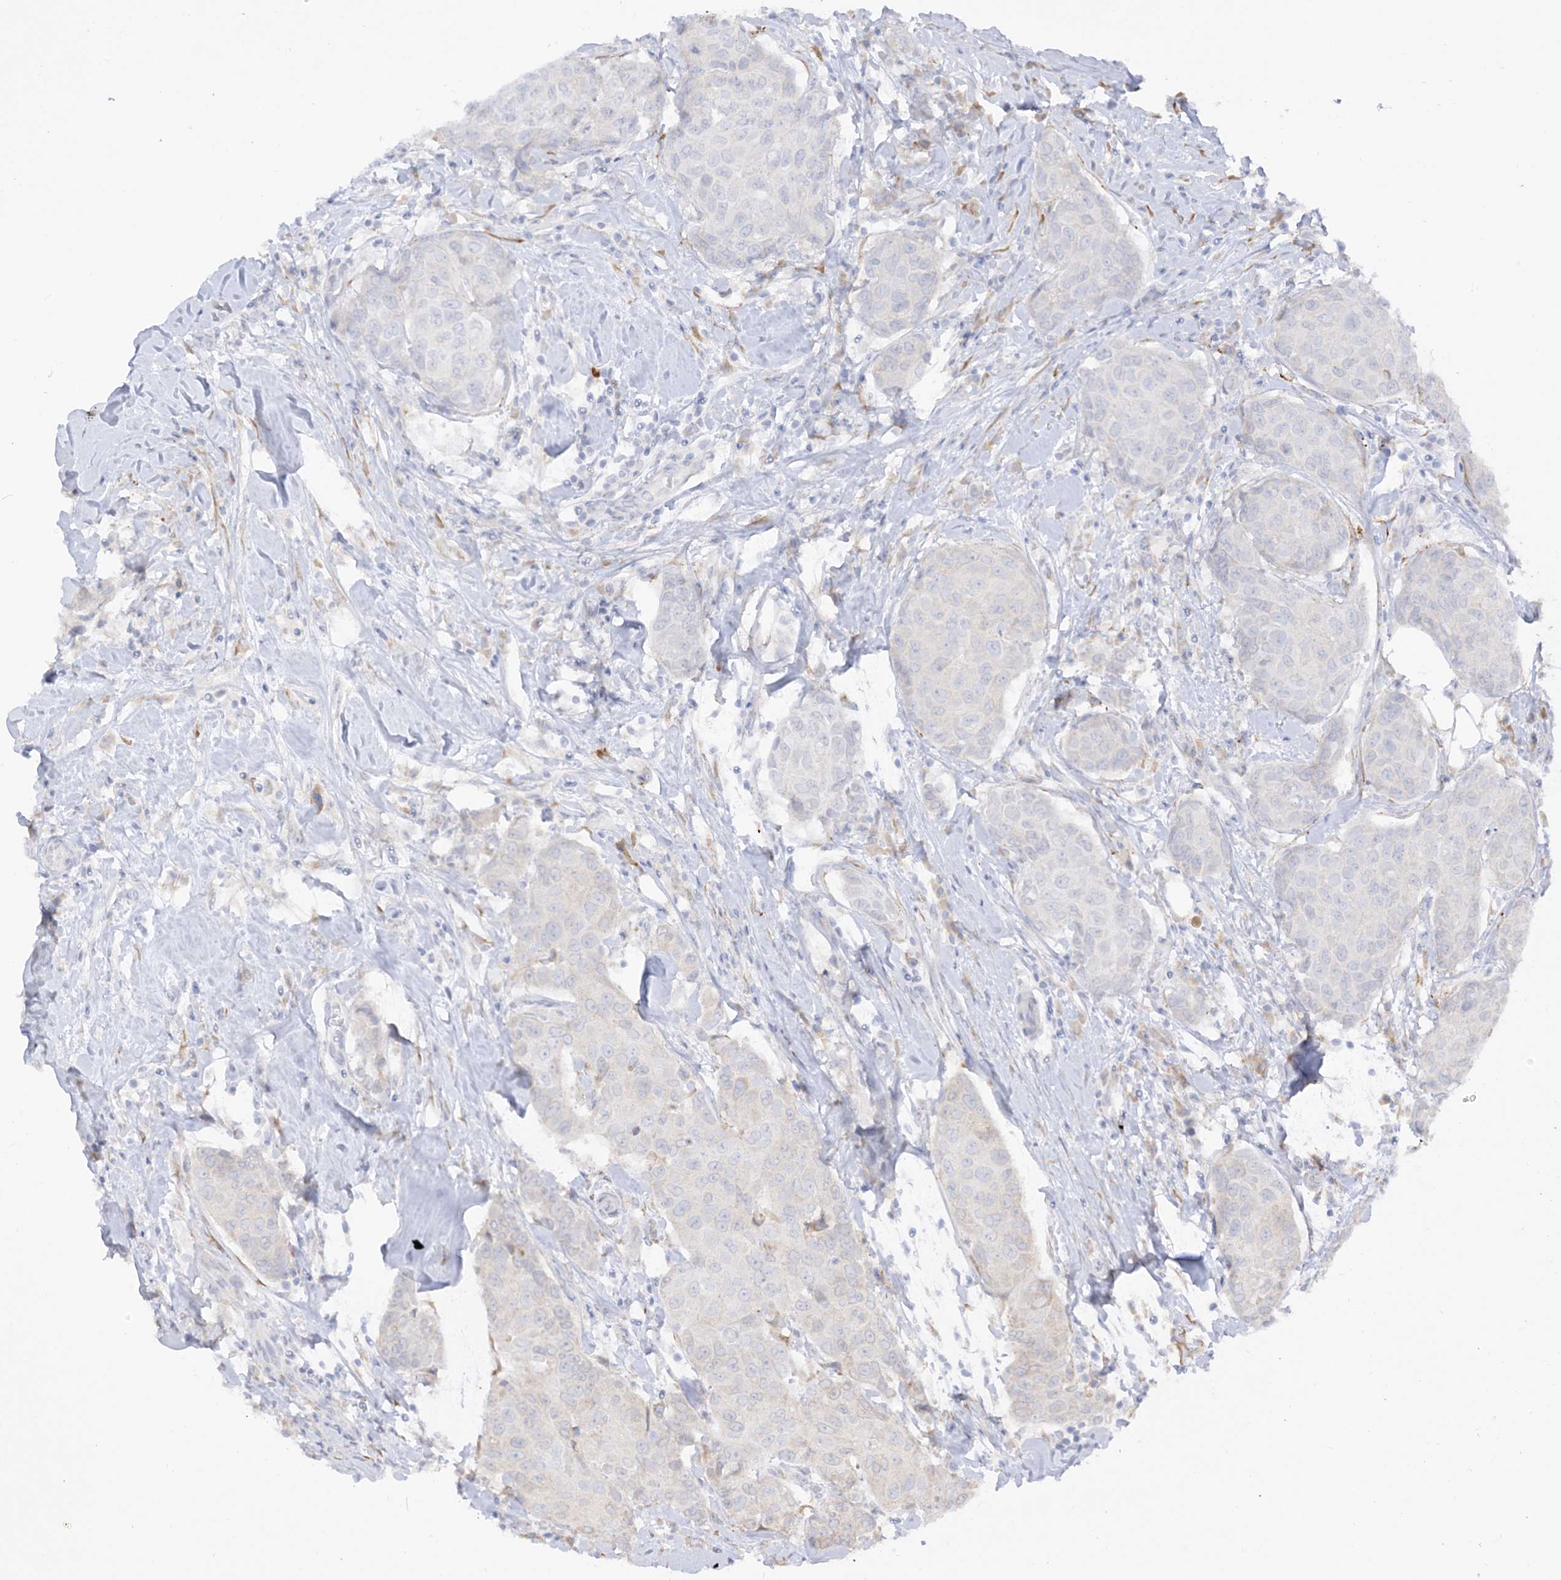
{"staining": {"intensity": "negative", "quantity": "none", "location": "none"}, "tissue": "breast cancer", "cell_type": "Tumor cells", "image_type": "cancer", "snomed": [{"axis": "morphology", "description": "Duct carcinoma"}, {"axis": "topography", "description": "Breast"}], "caption": "An IHC histopathology image of breast cancer is shown. There is no staining in tumor cells of breast cancer.", "gene": "LOXL3", "patient": {"sex": "female", "age": 80}}